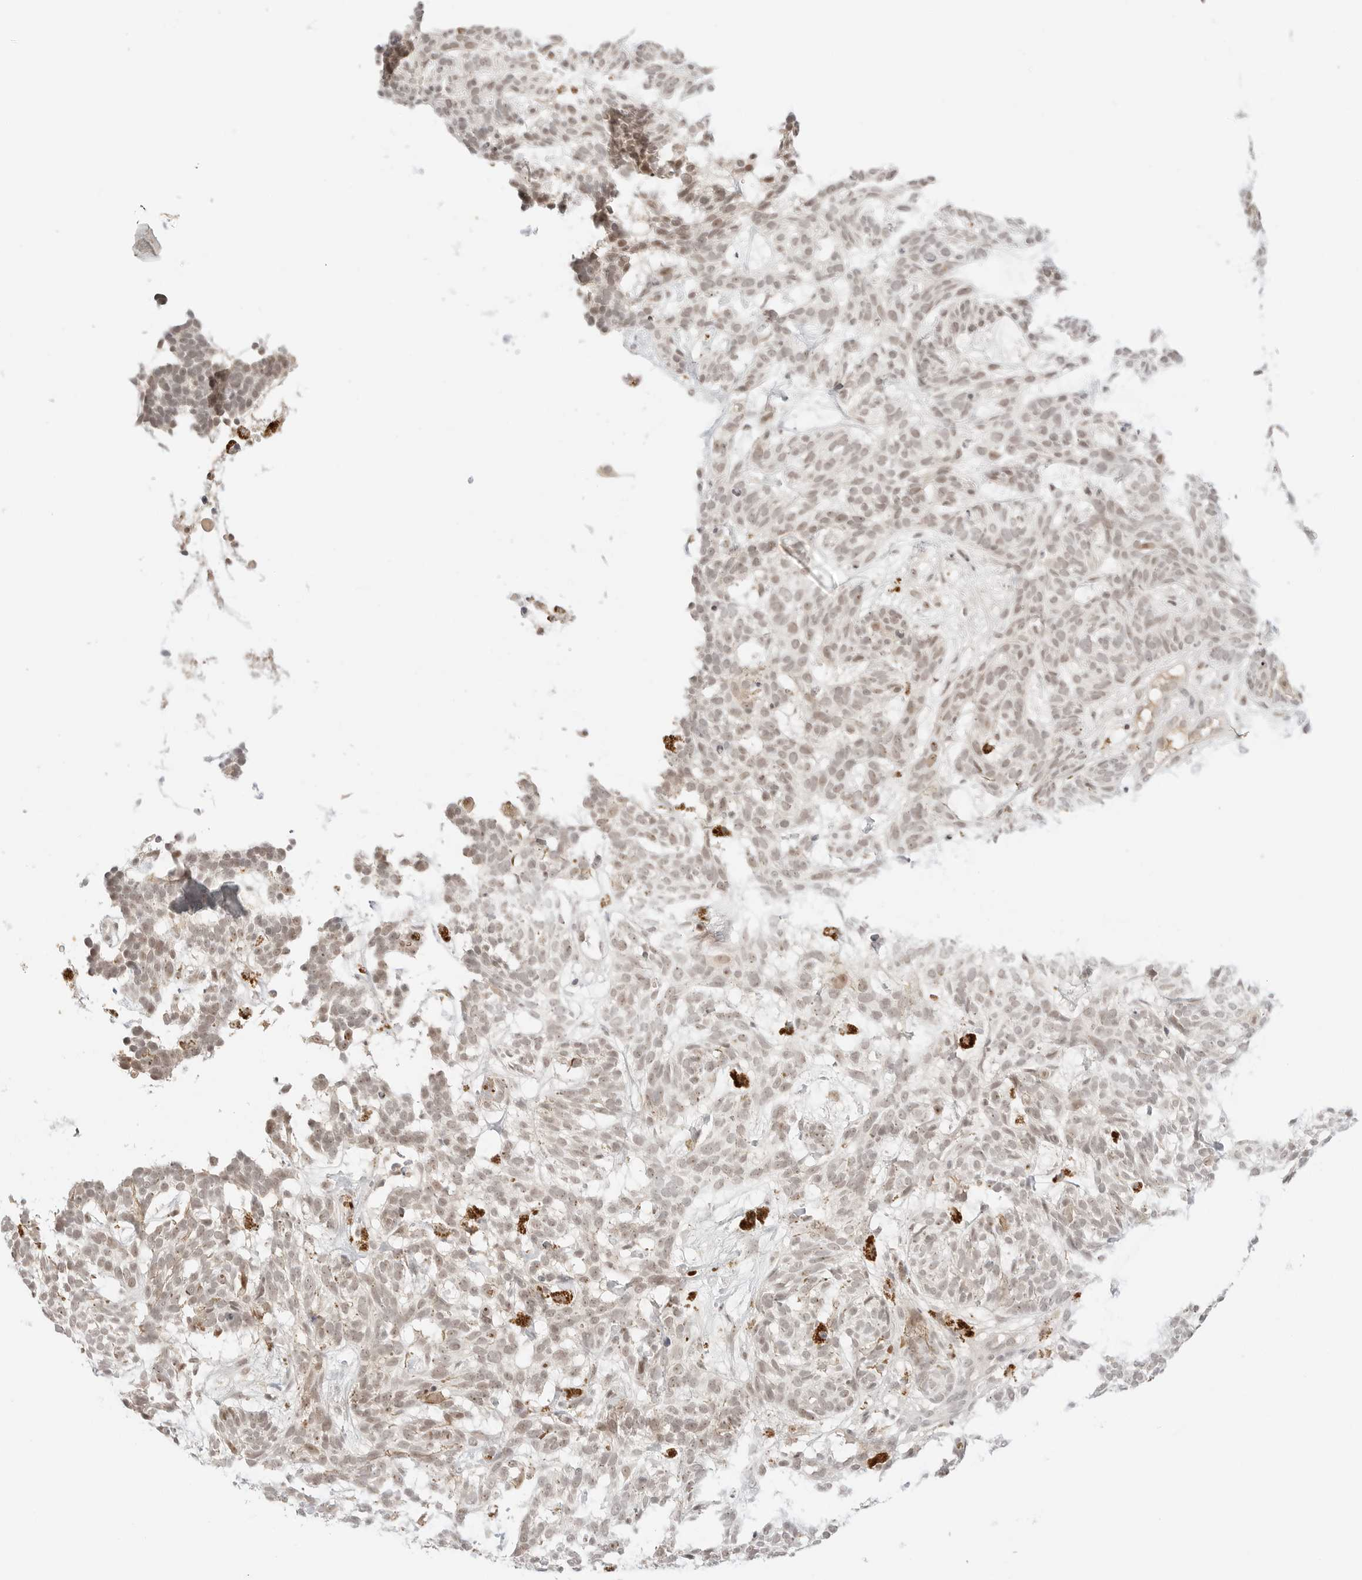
{"staining": {"intensity": "moderate", "quantity": "25%-75%", "location": "nuclear"}, "tissue": "skin cancer", "cell_type": "Tumor cells", "image_type": "cancer", "snomed": [{"axis": "morphology", "description": "Basal cell carcinoma"}, {"axis": "topography", "description": "Skin"}], "caption": "A brown stain labels moderate nuclear positivity of a protein in skin cancer tumor cells.", "gene": "RPS6KL1", "patient": {"sex": "male", "age": 85}}